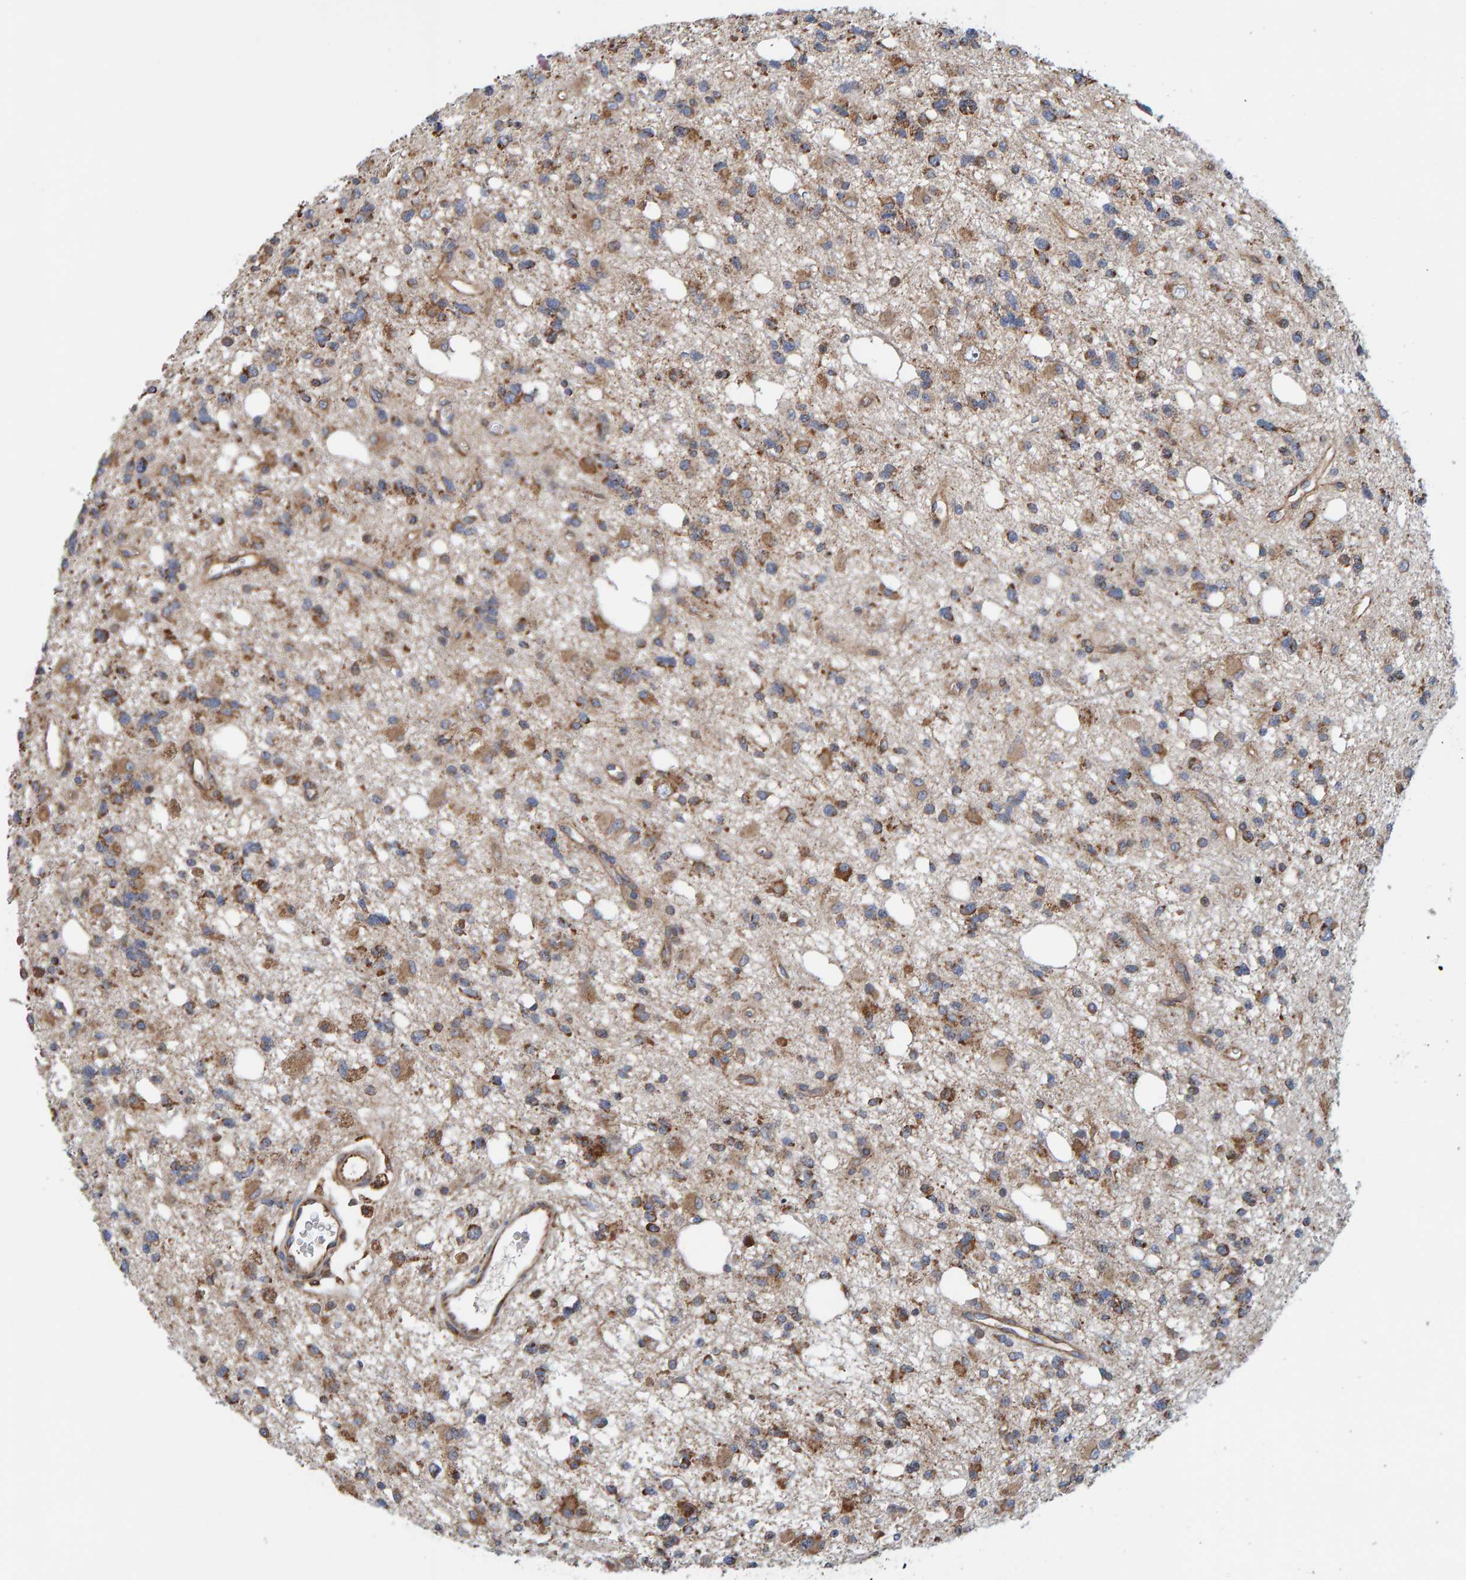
{"staining": {"intensity": "moderate", "quantity": ">75%", "location": "cytoplasmic/membranous"}, "tissue": "glioma", "cell_type": "Tumor cells", "image_type": "cancer", "snomed": [{"axis": "morphology", "description": "Glioma, malignant, High grade"}, {"axis": "topography", "description": "Brain"}], "caption": "Glioma was stained to show a protein in brown. There is medium levels of moderate cytoplasmic/membranous expression in approximately >75% of tumor cells. The protein of interest is stained brown, and the nuclei are stained in blue (DAB IHC with brightfield microscopy, high magnification).", "gene": "MRPL45", "patient": {"sex": "female", "age": 62}}